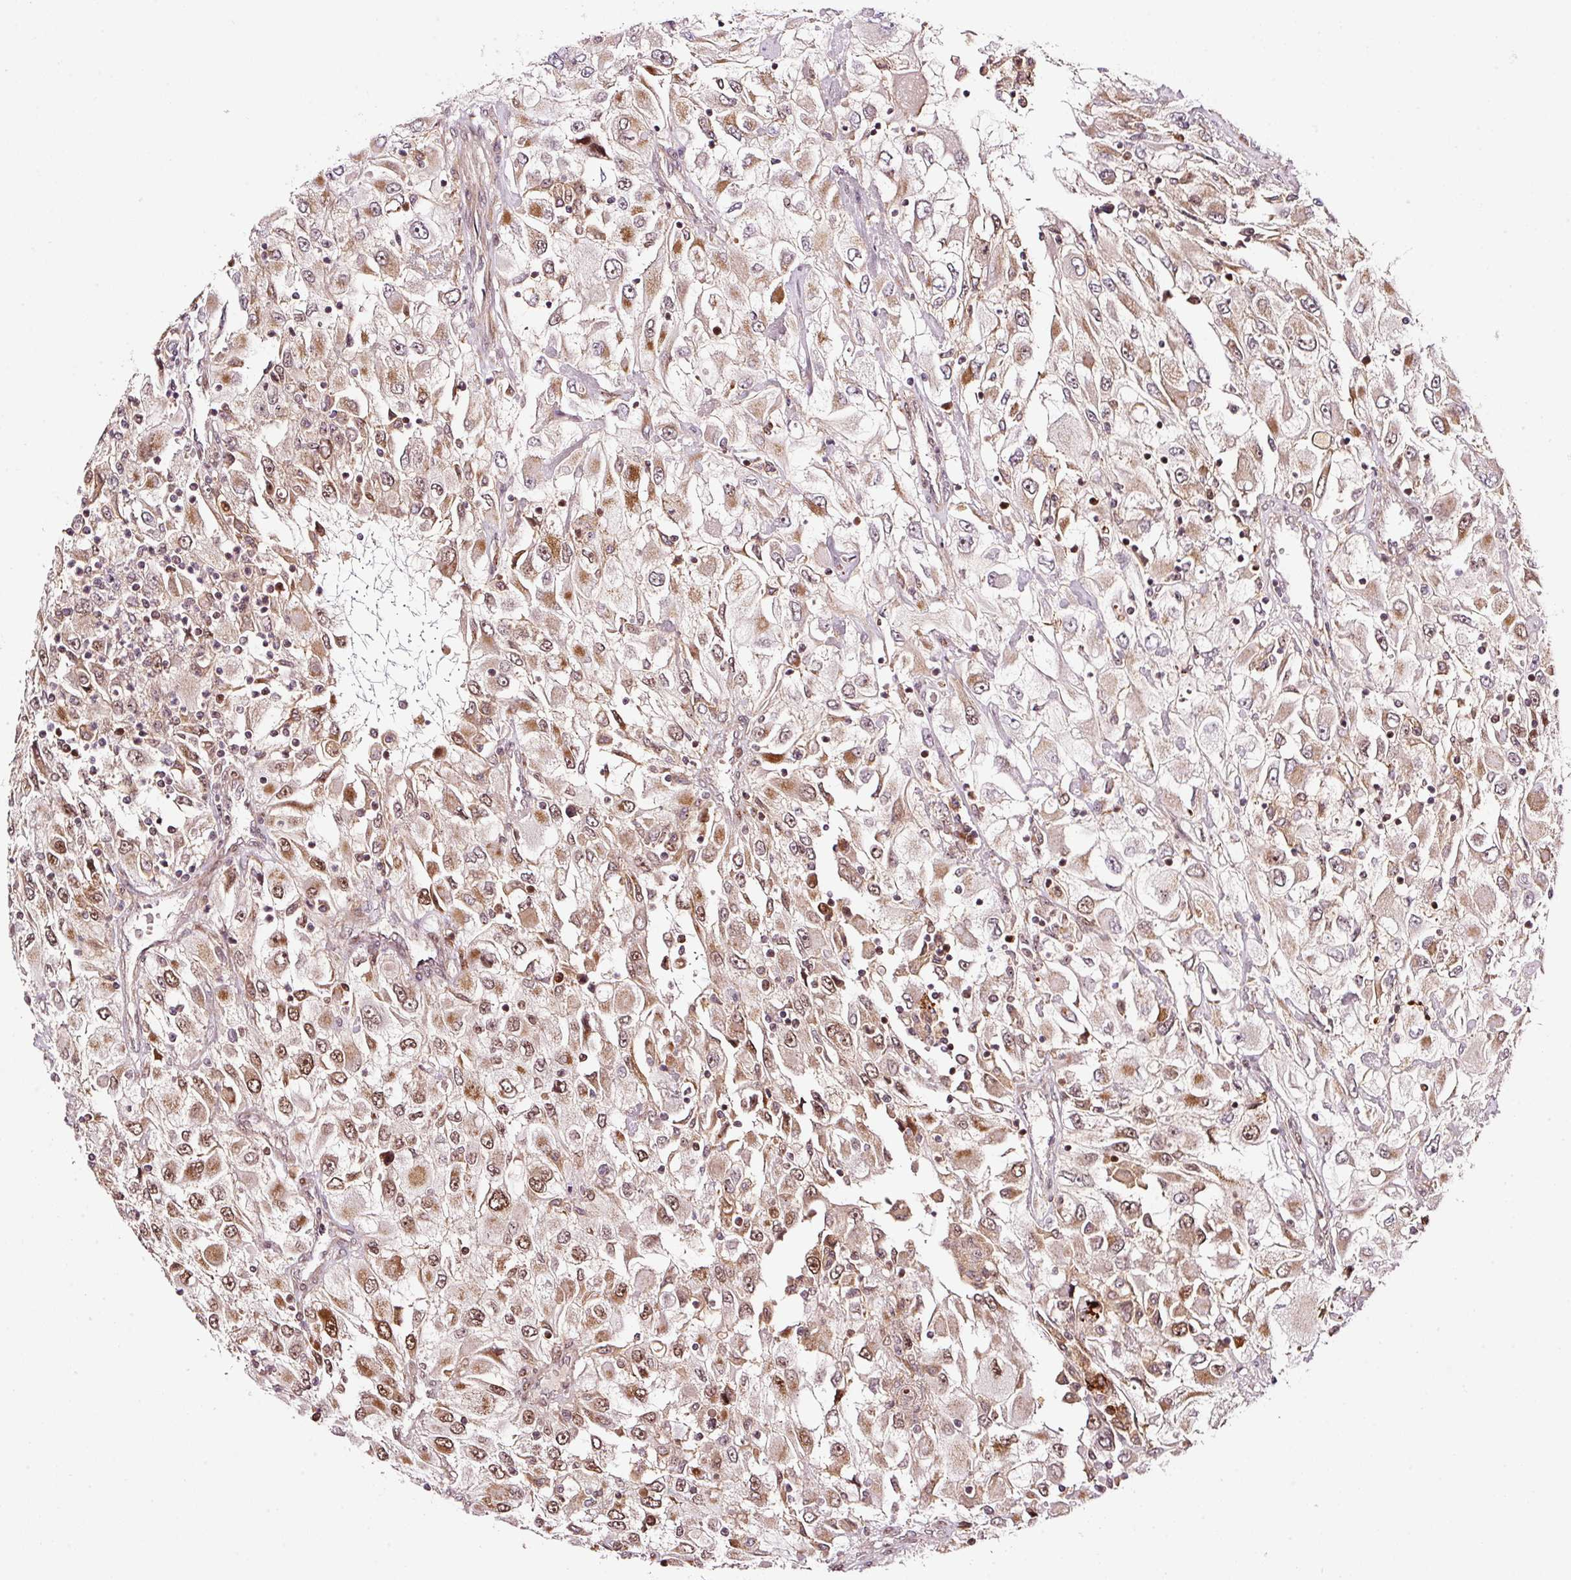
{"staining": {"intensity": "moderate", "quantity": ">75%", "location": "cytoplasmic/membranous,nuclear"}, "tissue": "renal cancer", "cell_type": "Tumor cells", "image_type": "cancer", "snomed": [{"axis": "morphology", "description": "Adenocarcinoma, NOS"}, {"axis": "topography", "description": "Kidney"}], "caption": "Immunohistochemistry image of renal cancer (adenocarcinoma) stained for a protein (brown), which reveals medium levels of moderate cytoplasmic/membranous and nuclear expression in about >75% of tumor cells.", "gene": "RFC4", "patient": {"sex": "female", "age": 52}}